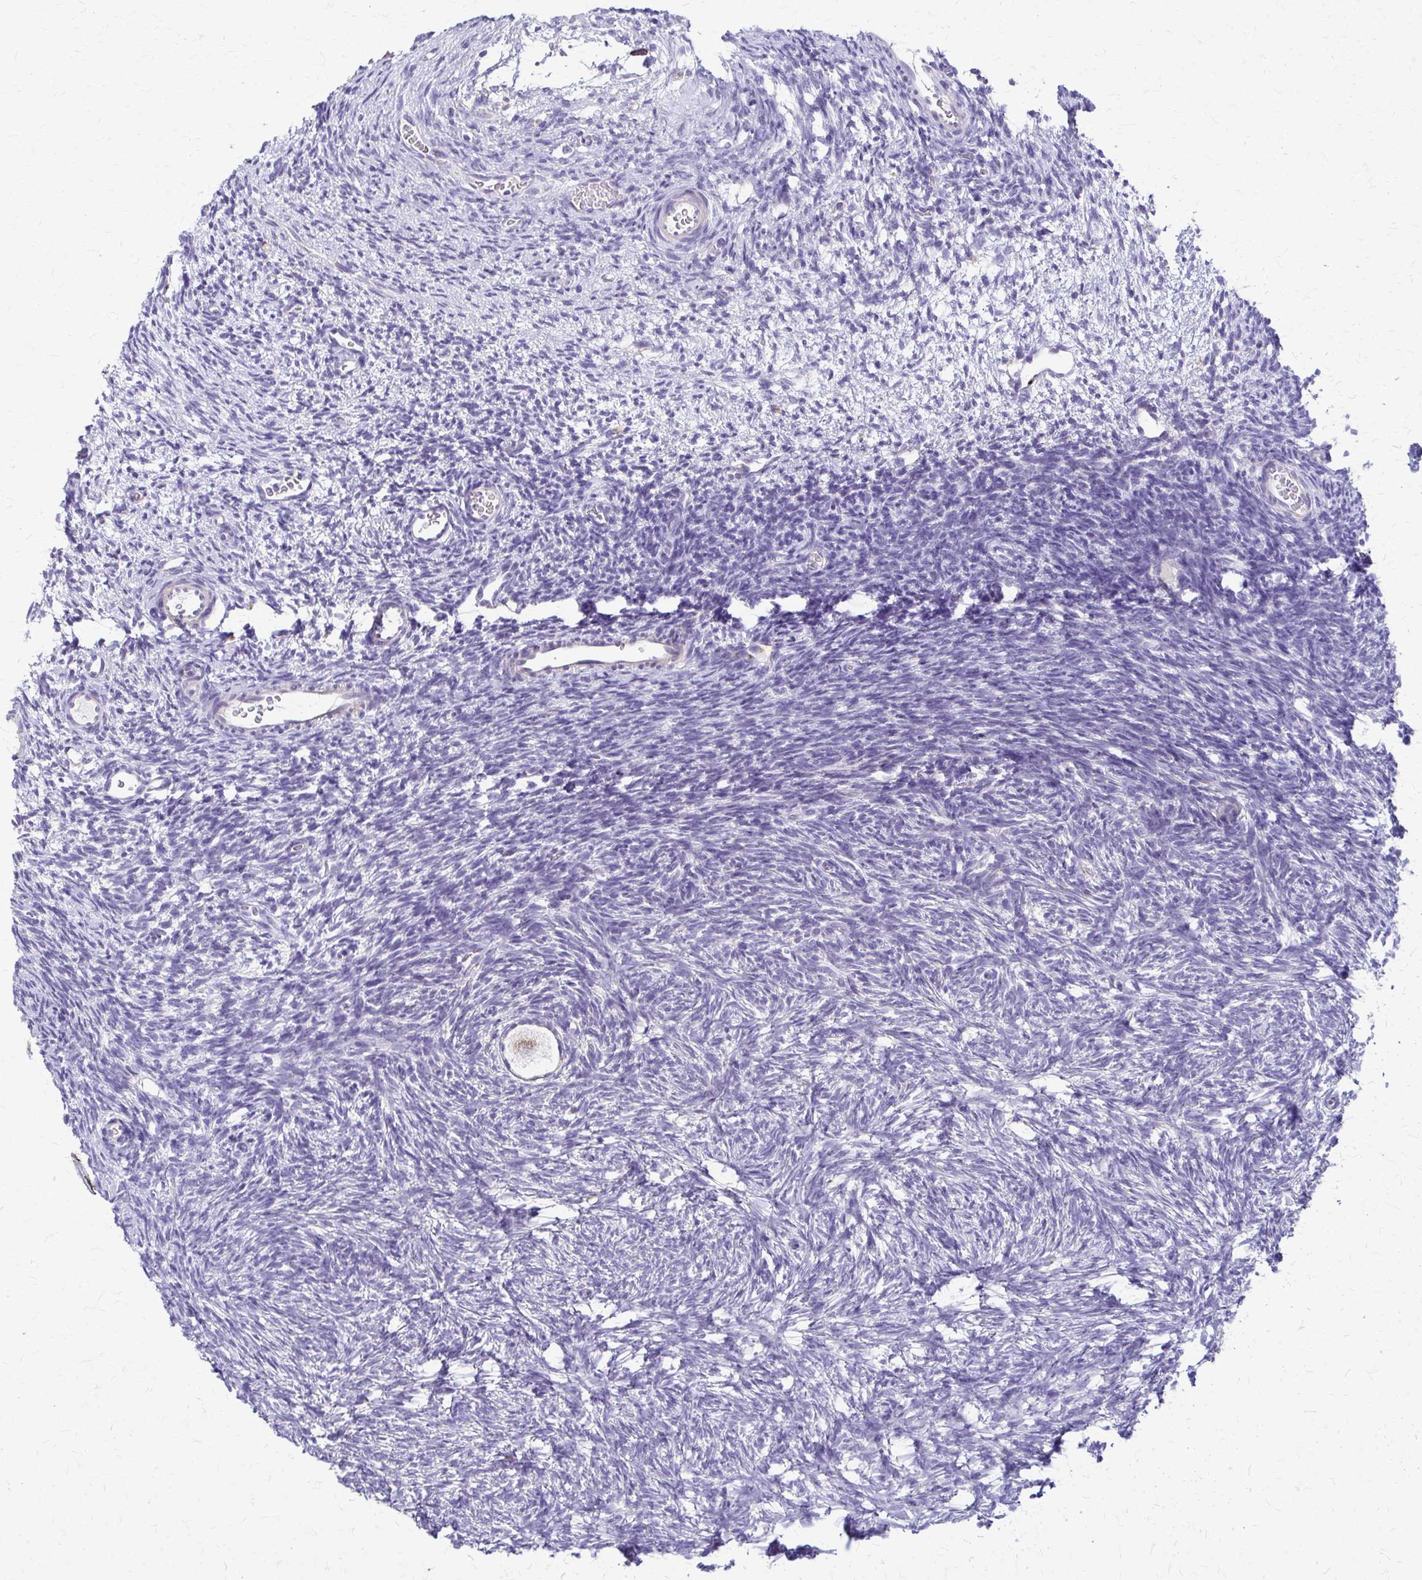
{"staining": {"intensity": "negative", "quantity": "none", "location": "none"}, "tissue": "ovary", "cell_type": "Follicle cells", "image_type": "normal", "snomed": [{"axis": "morphology", "description": "Normal tissue, NOS"}, {"axis": "topography", "description": "Ovary"}], "caption": "Immunohistochemistry (IHC) photomicrograph of normal ovary: ovary stained with DAB reveals no significant protein staining in follicle cells. Nuclei are stained in blue.", "gene": "SAMD13", "patient": {"sex": "female", "age": 34}}